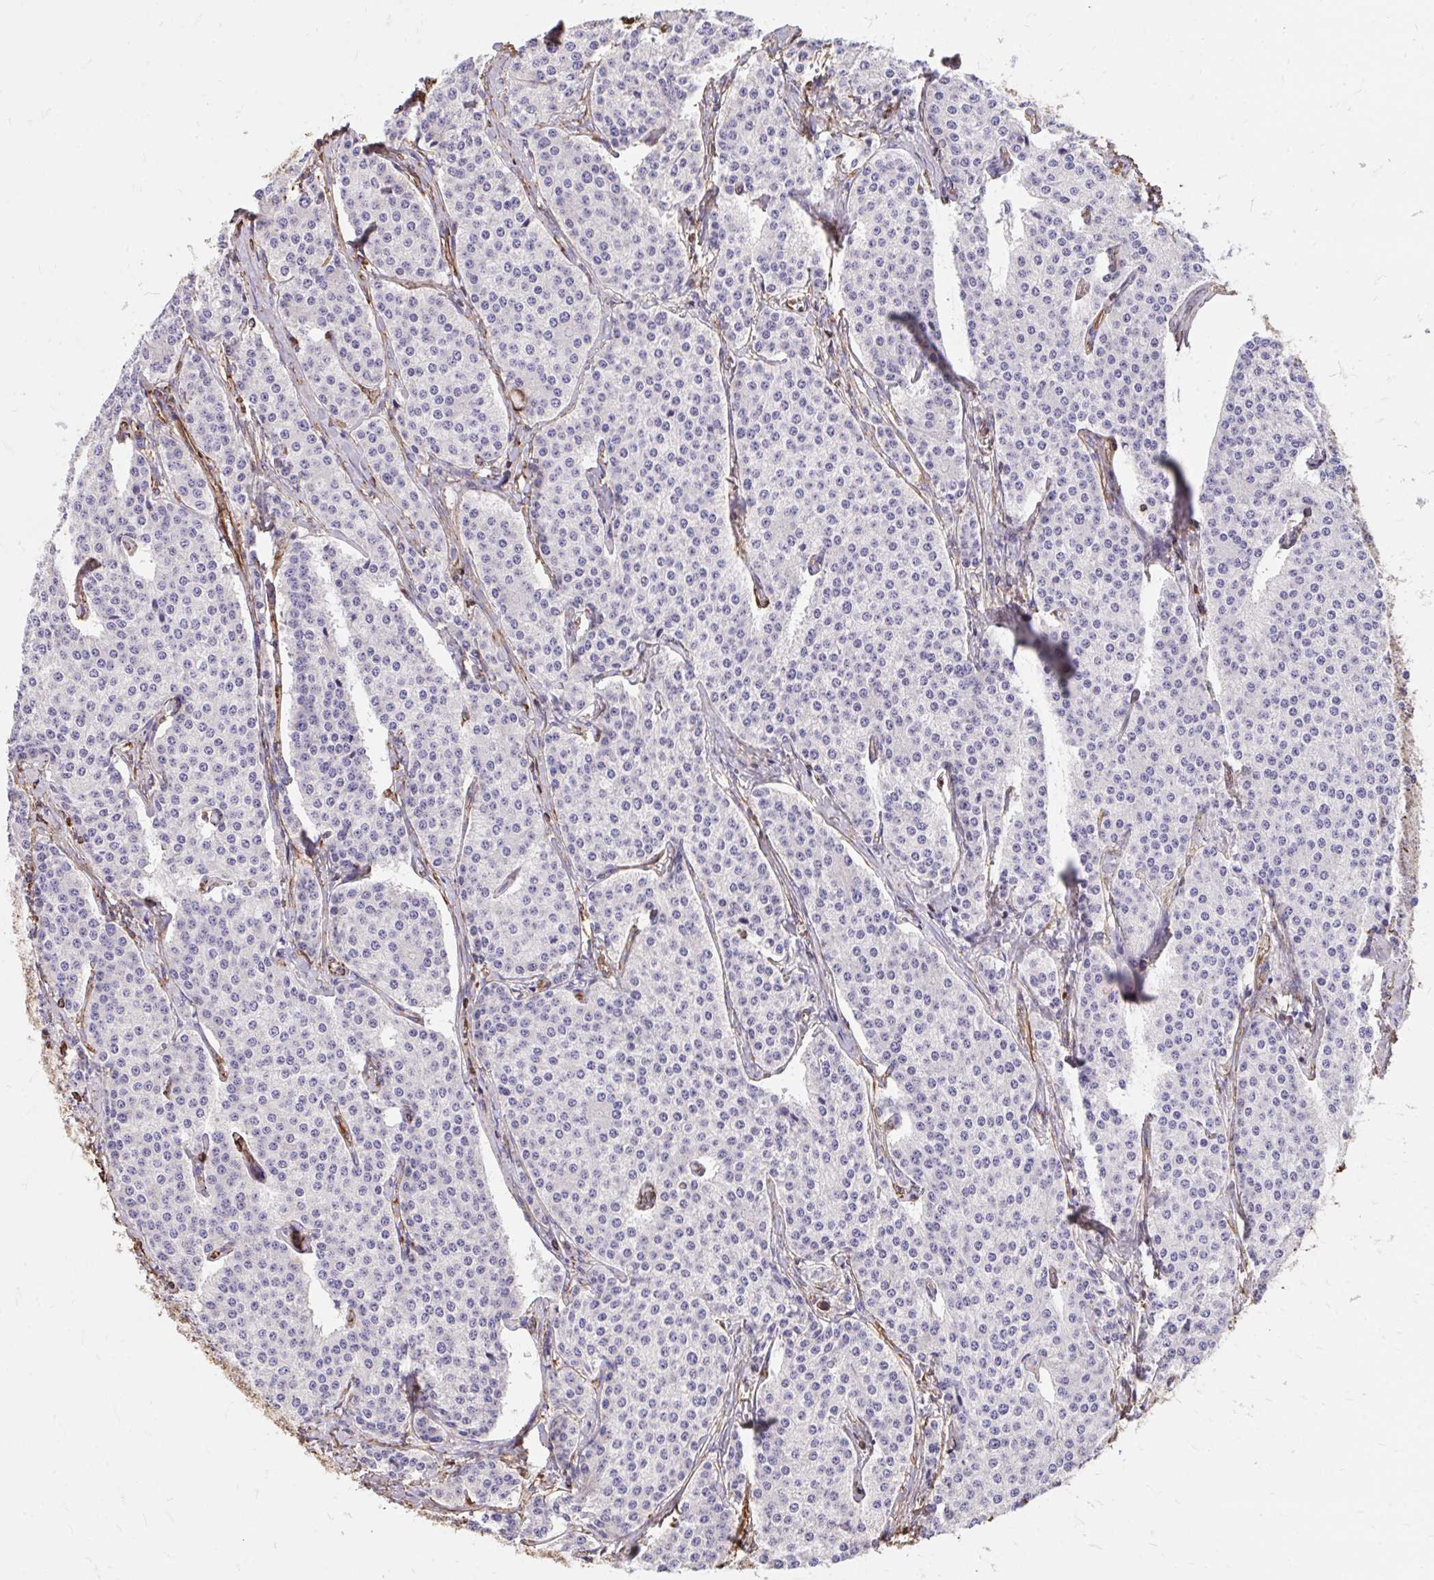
{"staining": {"intensity": "negative", "quantity": "none", "location": "none"}, "tissue": "carcinoid", "cell_type": "Tumor cells", "image_type": "cancer", "snomed": [{"axis": "morphology", "description": "Carcinoid, malignant, NOS"}, {"axis": "topography", "description": "Small intestine"}], "caption": "Immunohistochemistry (IHC) image of carcinoid stained for a protein (brown), which reveals no expression in tumor cells.", "gene": "RNF103", "patient": {"sex": "female", "age": 64}}